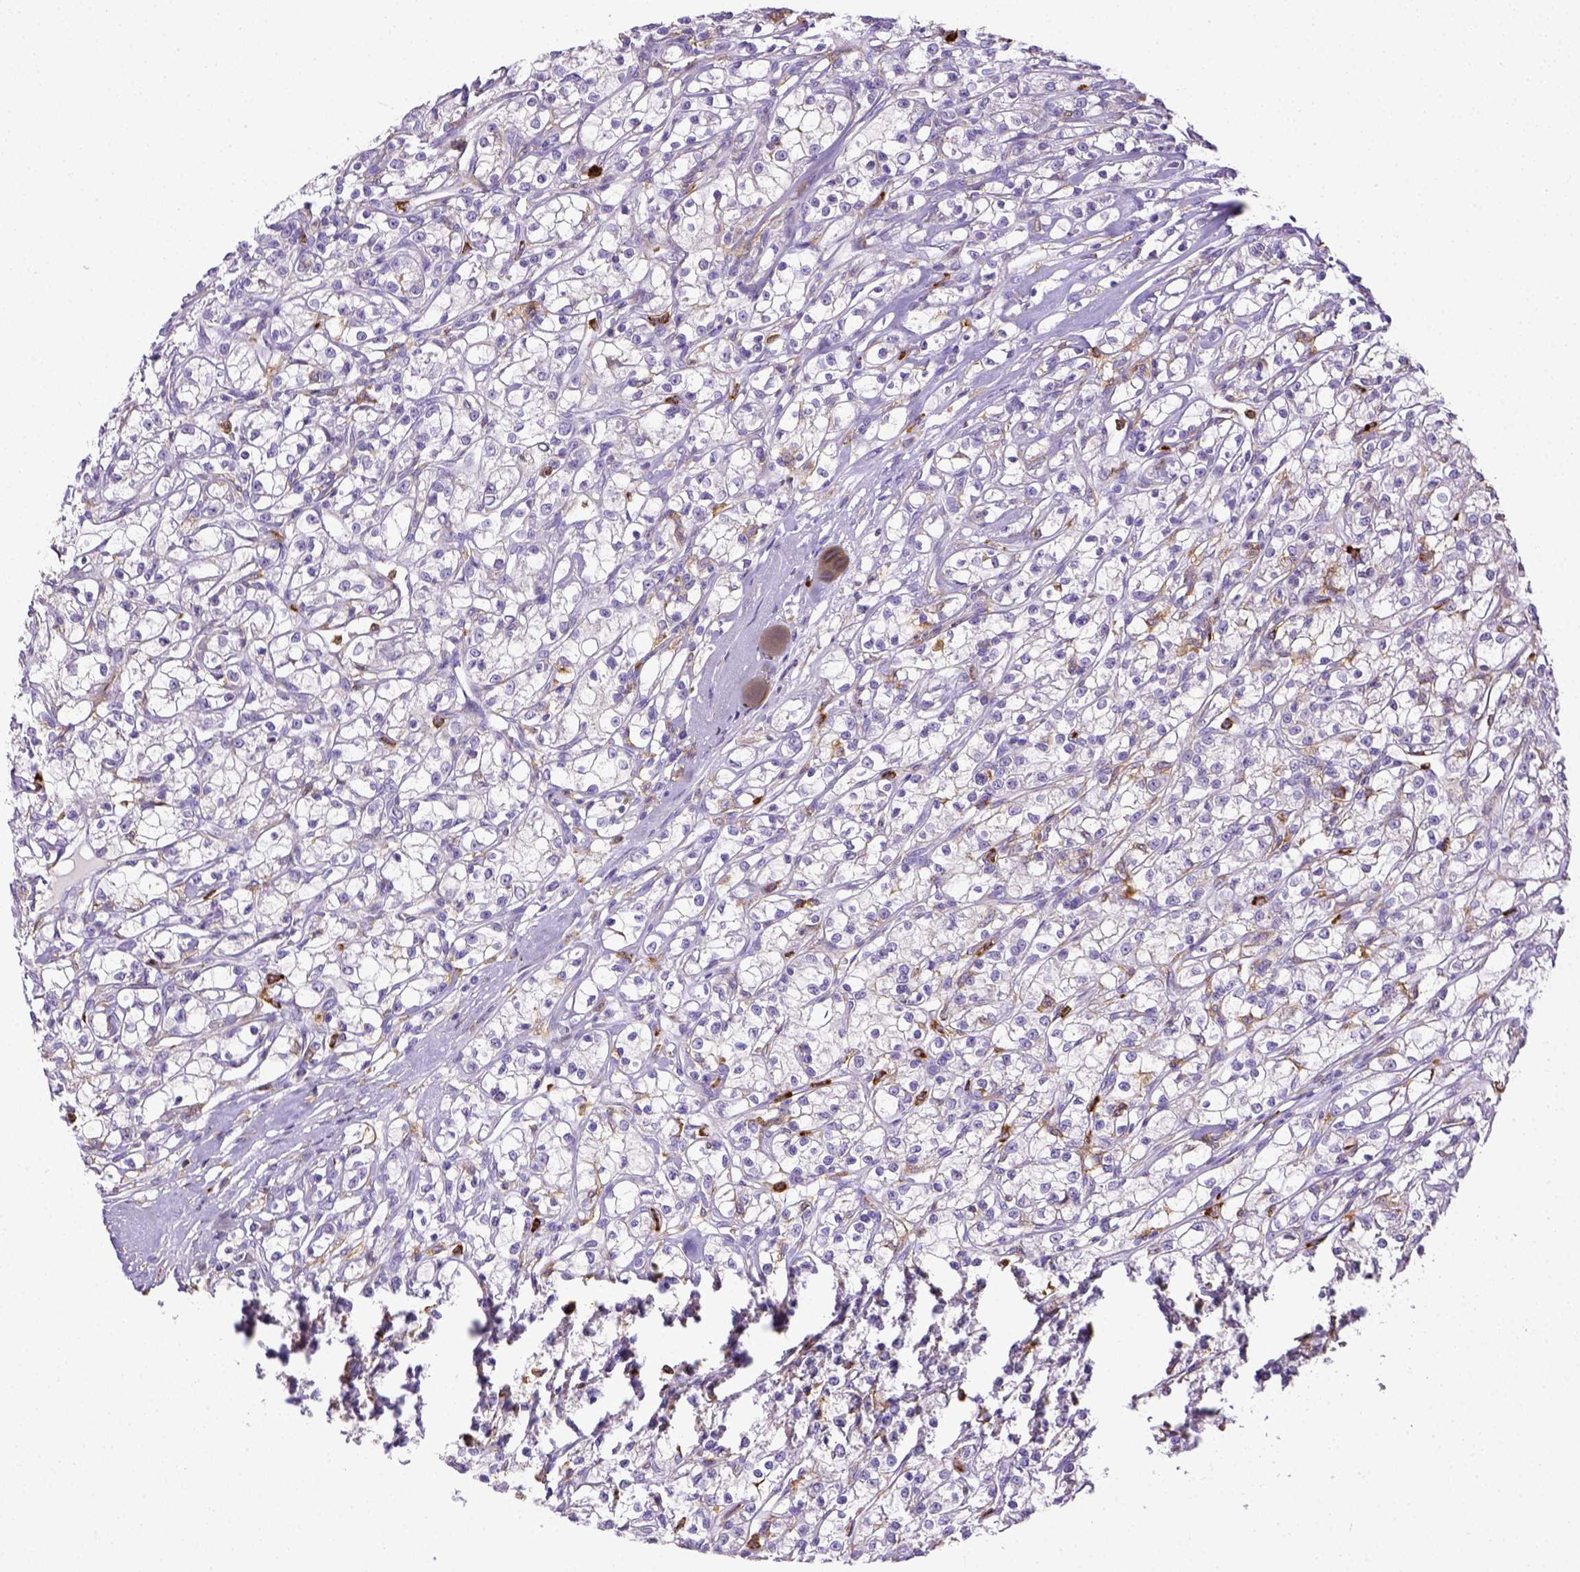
{"staining": {"intensity": "negative", "quantity": "none", "location": "none"}, "tissue": "renal cancer", "cell_type": "Tumor cells", "image_type": "cancer", "snomed": [{"axis": "morphology", "description": "Adenocarcinoma, NOS"}, {"axis": "topography", "description": "Kidney"}], "caption": "Renal adenocarcinoma stained for a protein using immunohistochemistry (IHC) shows no expression tumor cells.", "gene": "ITGAM", "patient": {"sex": "female", "age": 59}}